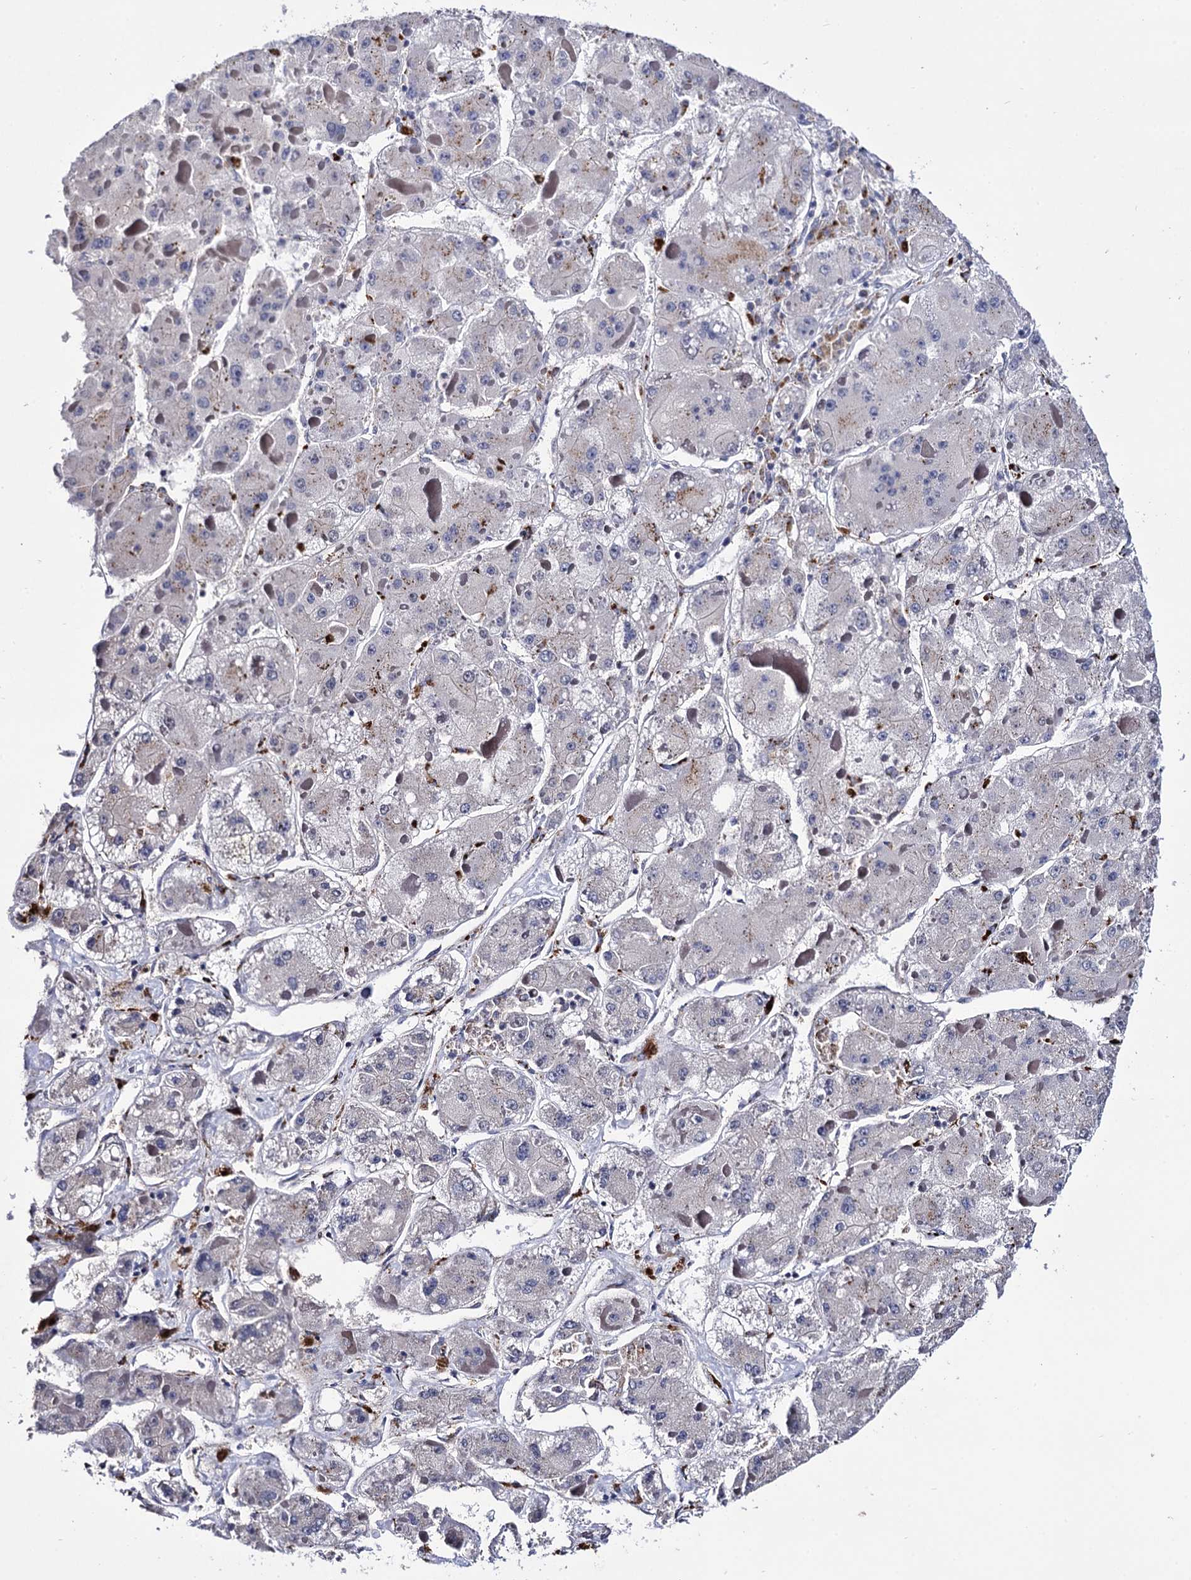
{"staining": {"intensity": "negative", "quantity": "none", "location": "none"}, "tissue": "liver cancer", "cell_type": "Tumor cells", "image_type": "cancer", "snomed": [{"axis": "morphology", "description": "Carcinoma, Hepatocellular, NOS"}, {"axis": "topography", "description": "Liver"}], "caption": "Tumor cells show no significant protein expression in liver cancer.", "gene": "MICAL2", "patient": {"sex": "female", "age": 73}}